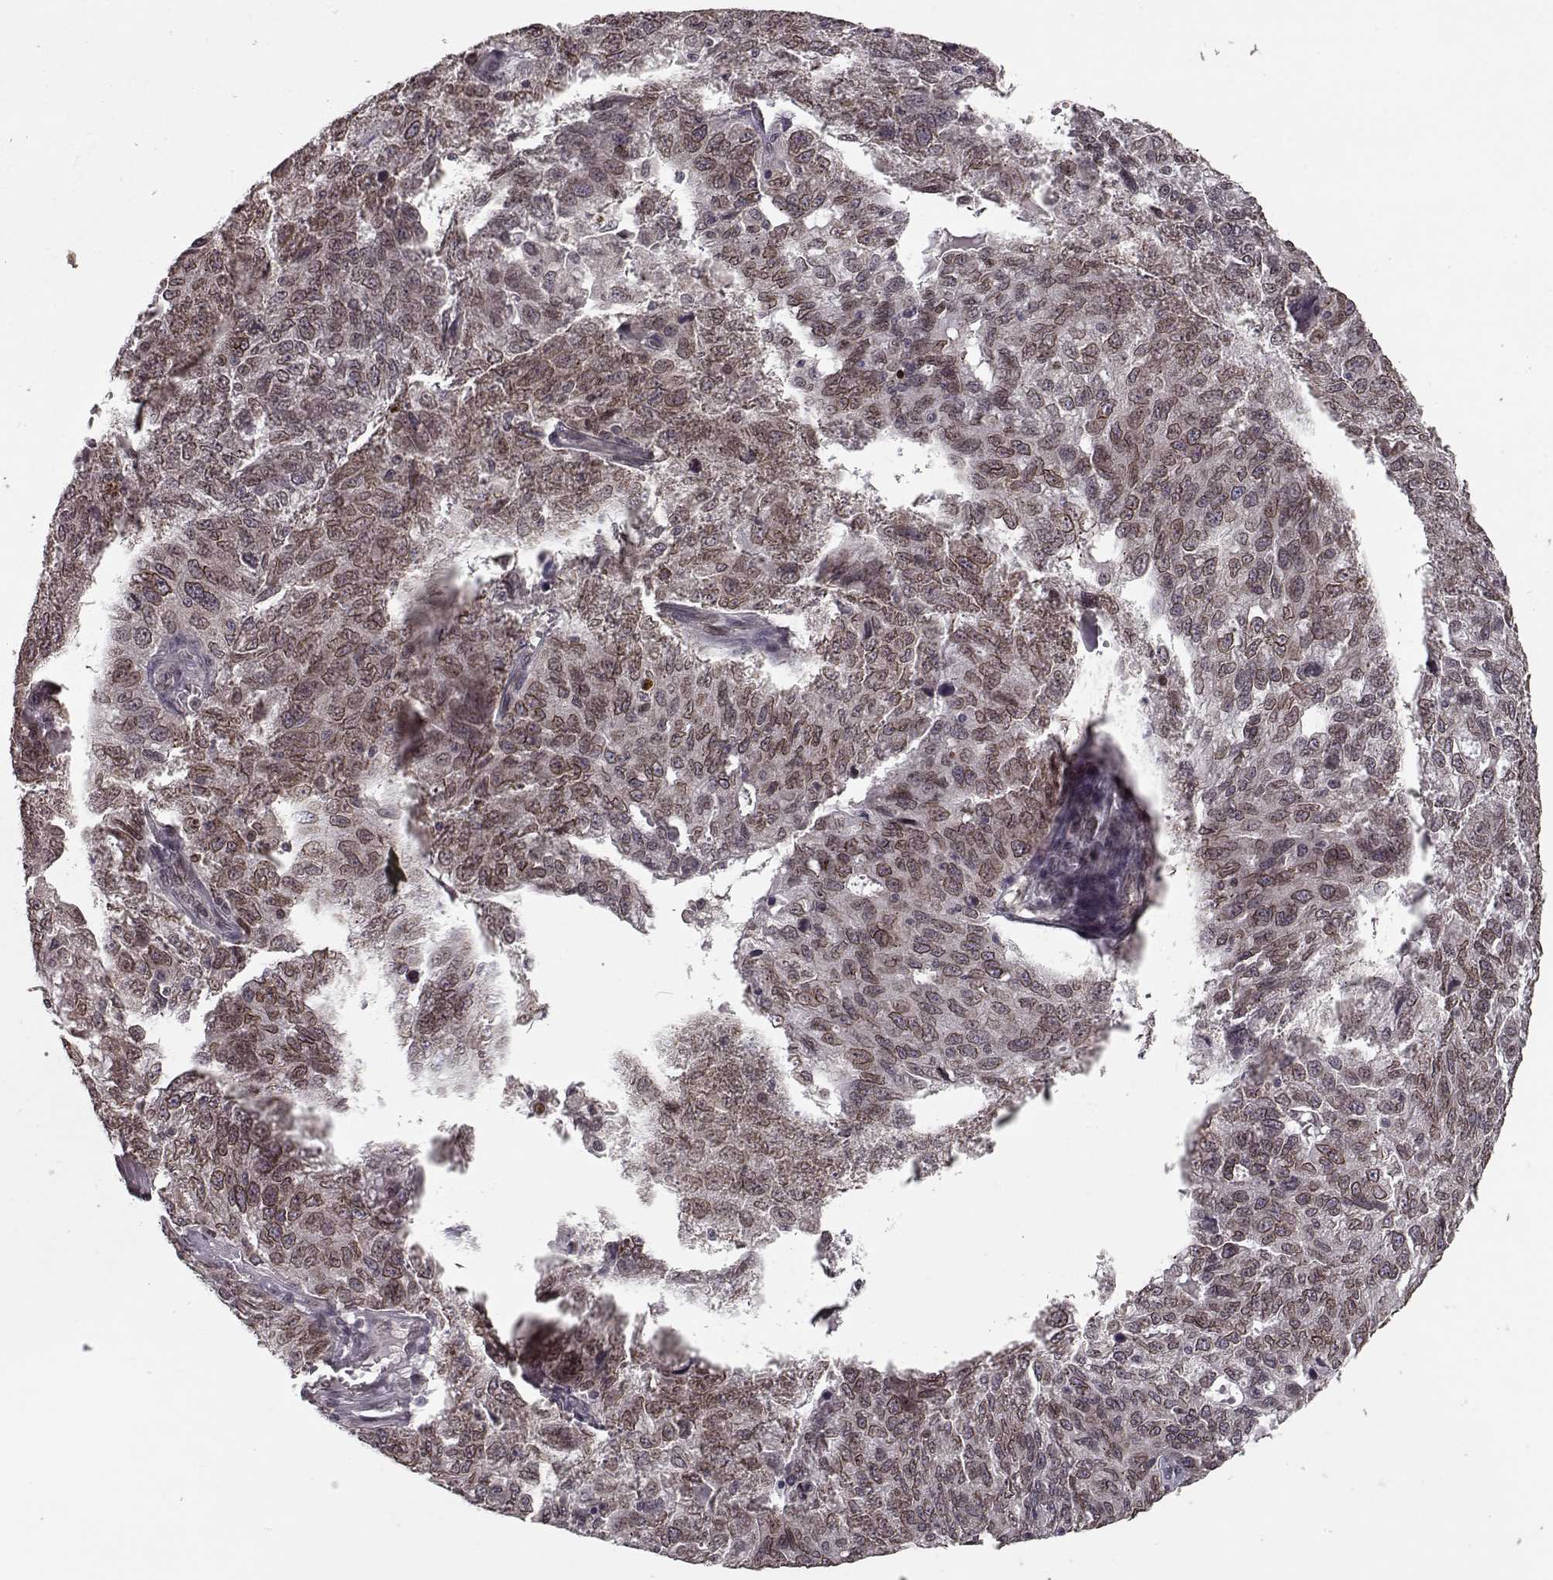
{"staining": {"intensity": "weak", "quantity": ">75%", "location": "cytoplasmic/membranous,nuclear"}, "tissue": "ovarian cancer", "cell_type": "Tumor cells", "image_type": "cancer", "snomed": [{"axis": "morphology", "description": "Cystadenocarcinoma, serous, NOS"}, {"axis": "topography", "description": "Ovary"}], "caption": "Immunohistochemical staining of human serous cystadenocarcinoma (ovarian) displays low levels of weak cytoplasmic/membranous and nuclear protein positivity in approximately >75% of tumor cells.", "gene": "NUP37", "patient": {"sex": "female", "age": 71}}